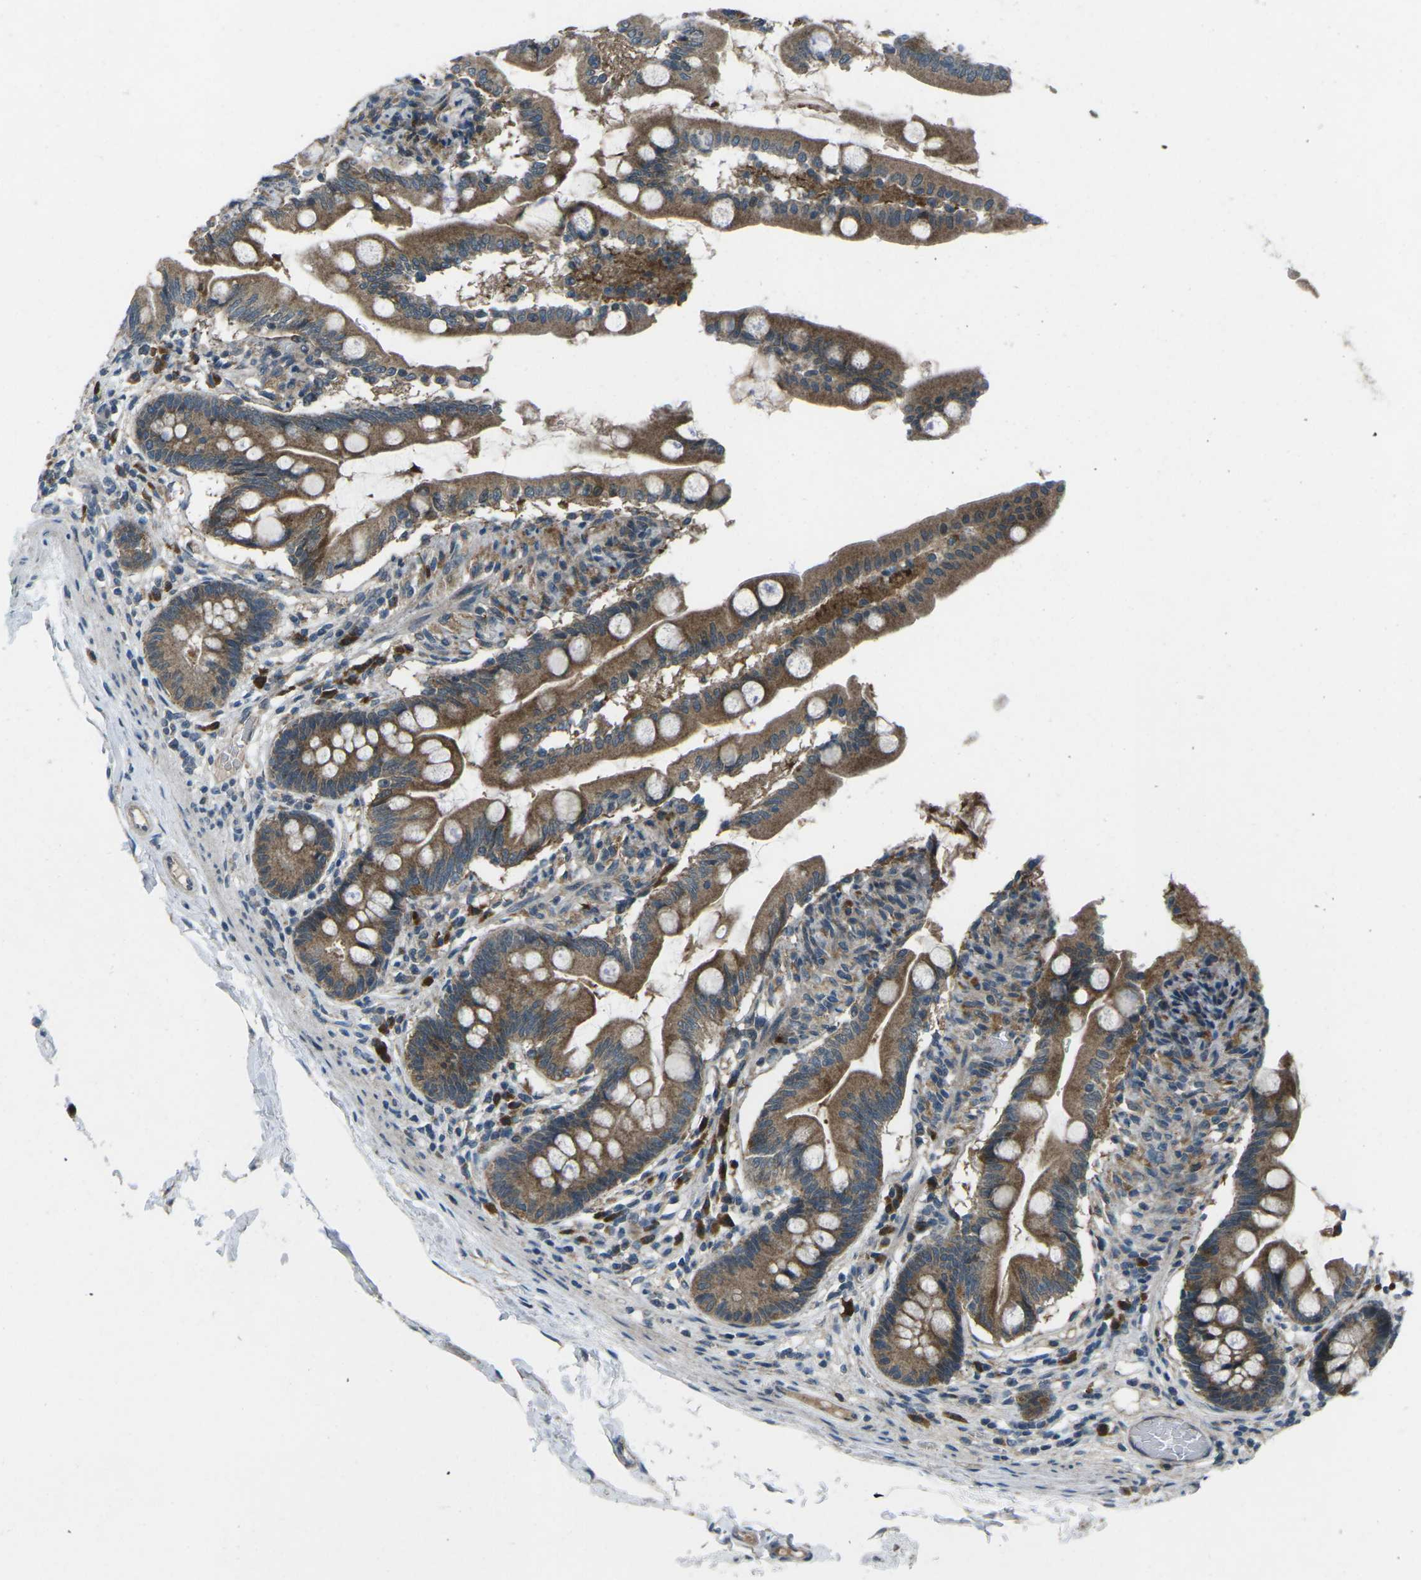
{"staining": {"intensity": "strong", "quantity": ">75%", "location": "cytoplasmic/membranous"}, "tissue": "small intestine", "cell_type": "Glandular cells", "image_type": "normal", "snomed": [{"axis": "morphology", "description": "Normal tissue, NOS"}, {"axis": "topography", "description": "Small intestine"}], "caption": "The photomicrograph demonstrates staining of benign small intestine, revealing strong cytoplasmic/membranous protein staining (brown color) within glandular cells.", "gene": "CDK16", "patient": {"sex": "female", "age": 56}}